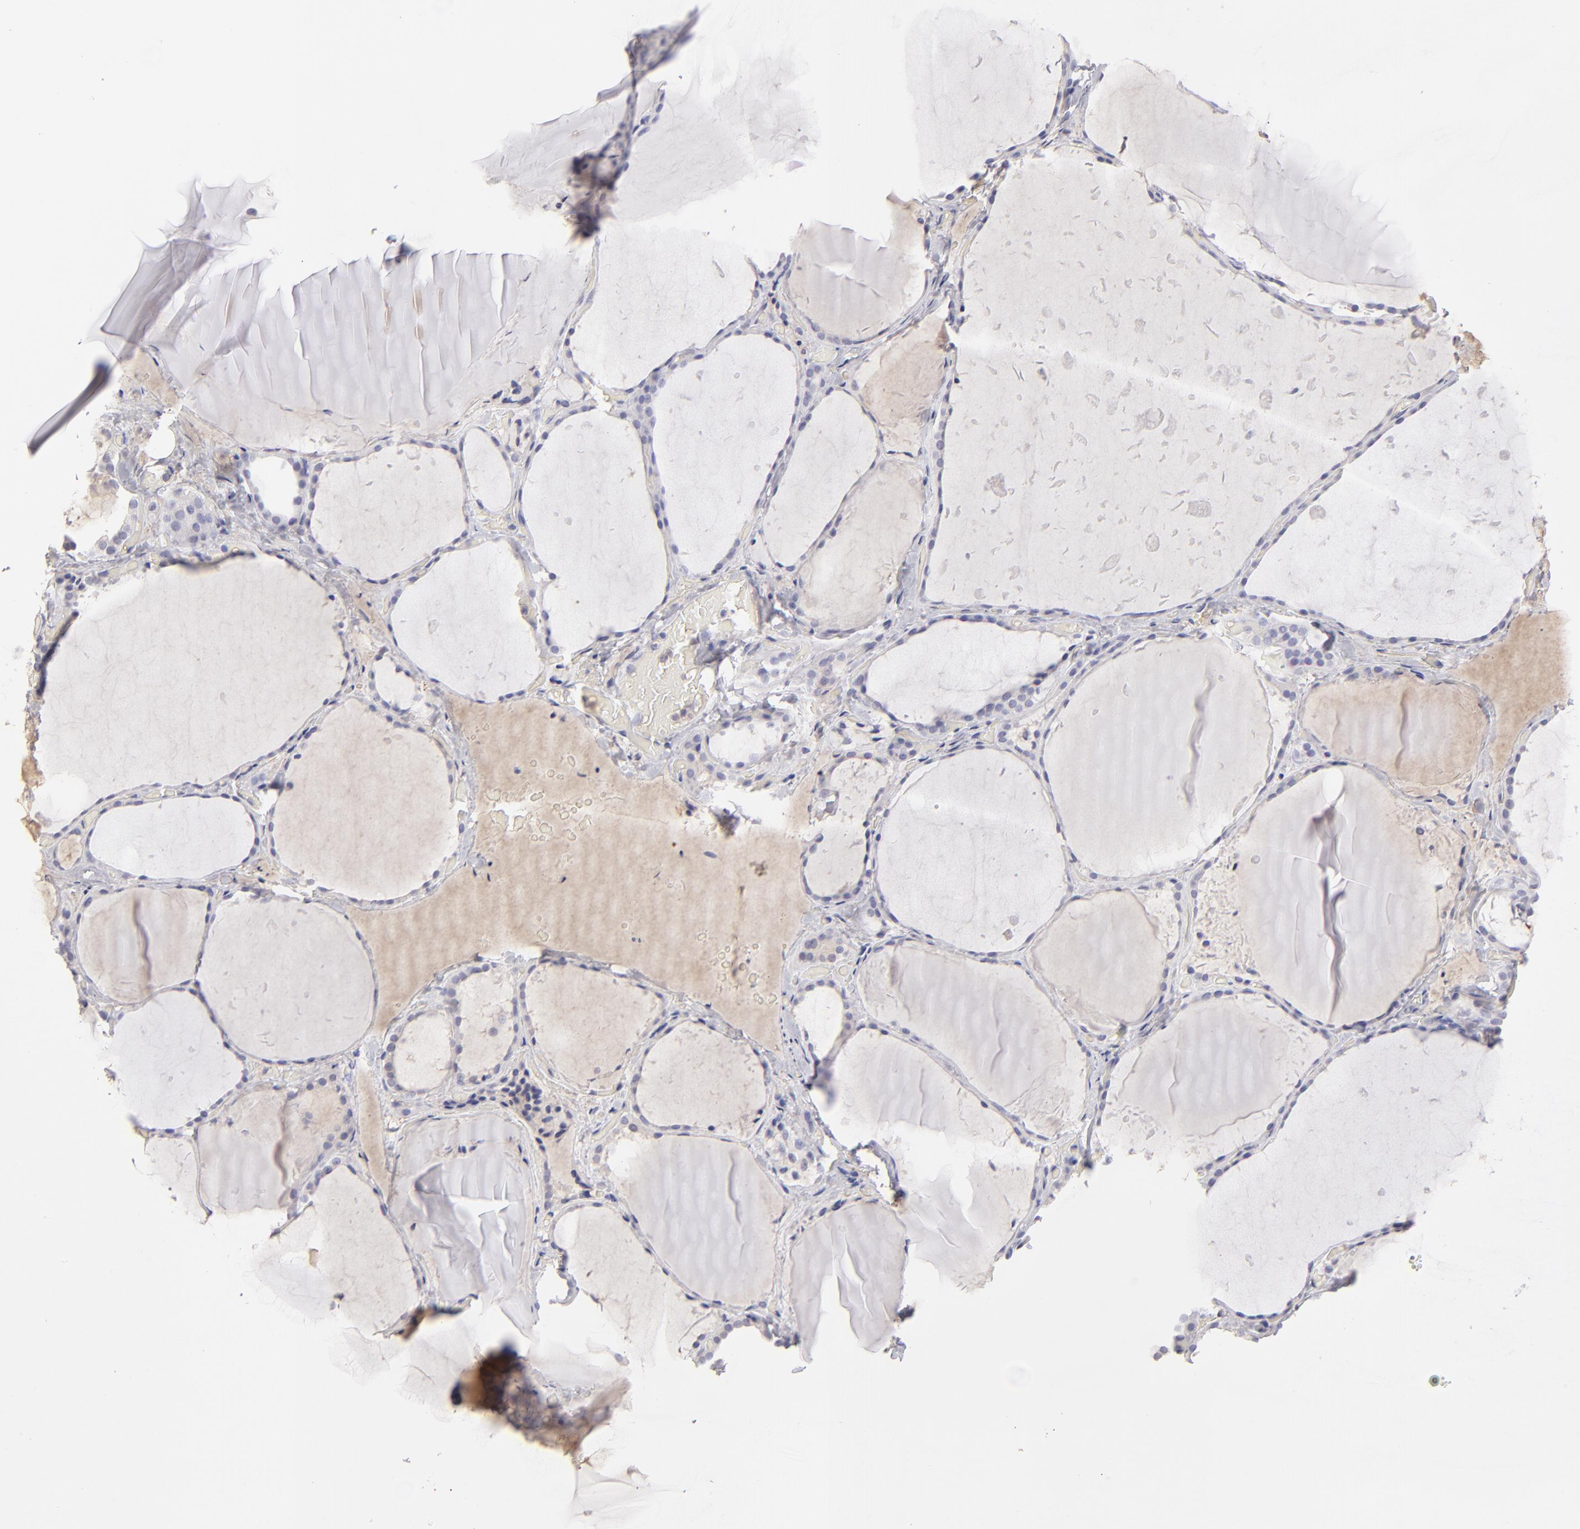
{"staining": {"intensity": "negative", "quantity": "none", "location": "none"}, "tissue": "thyroid gland", "cell_type": "Glandular cells", "image_type": "normal", "snomed": [{"axis": "morphology", "description": "Normal tissue, NOS"}, {"axis": "topography", "description": "Thyroid gland"}], "caption": "High magnification brightfield microscopy of unremarkable thyroid gland stained with DAB (brown) and counterstained with hematoxylin (blue): glandular cells show no significant expression.", "gene": "ABCC4", "patient": {"sex": "female", "age": 22}}